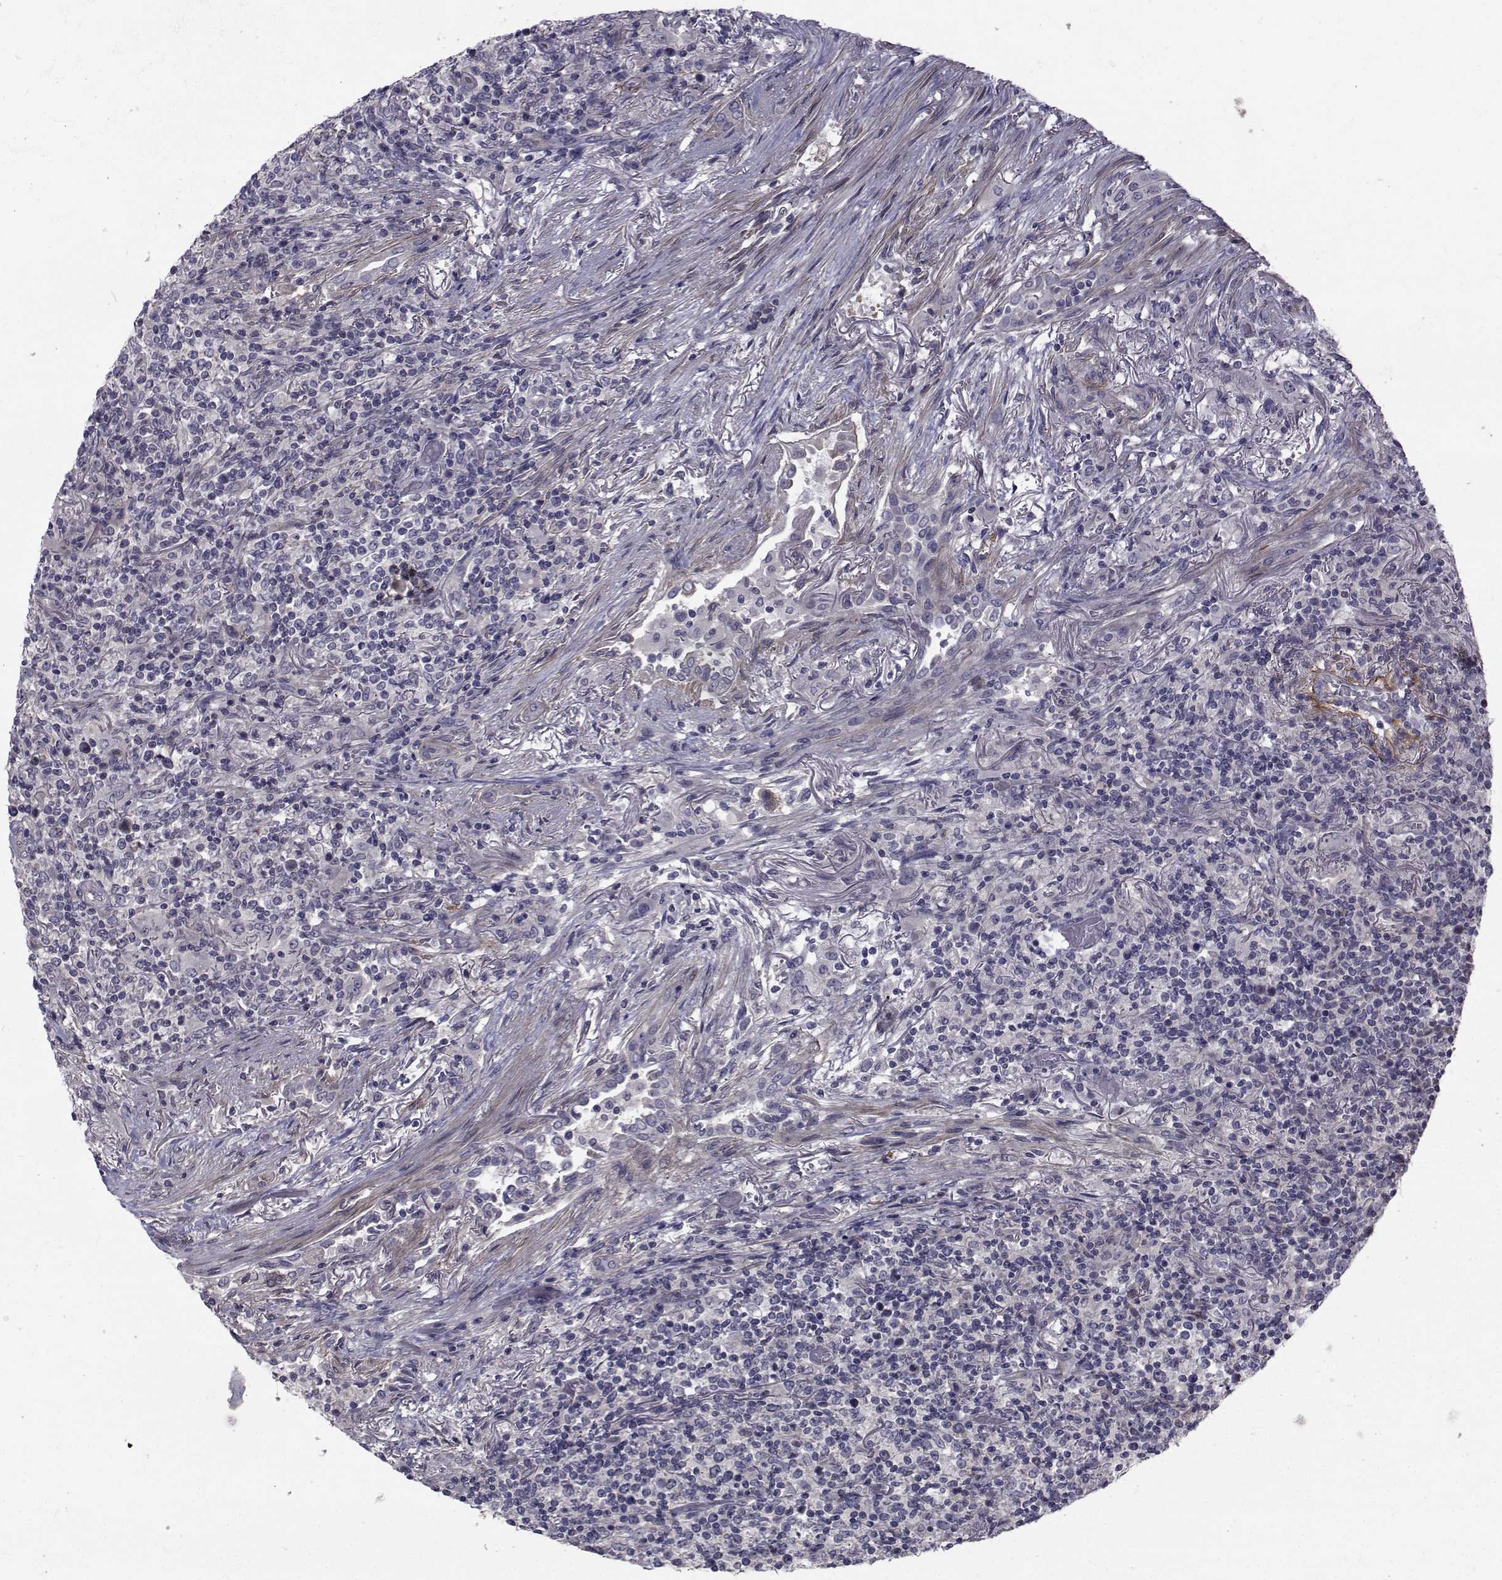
{"staining": {"intensity": "negative", "quantity": "none", "location": "none"}, "tissue": "lymphoma", "cell_type": "Tumor cells", "image_type": "cancer", "snomed": [{"axis": "morphology", "description": "Malignant lymphoma, non-Hodgkin's type, High grade"}, {"axis": "topography", "description": "Lung"}], "caption": "The histopathology image shows no staining of tumor cells in malignant lymphoma, non-Hodgkin's type (high-grade). (DAB IHC, high magnification).", "gene": "CFAP74", "patient": {"sex": "male", "age": 79}}